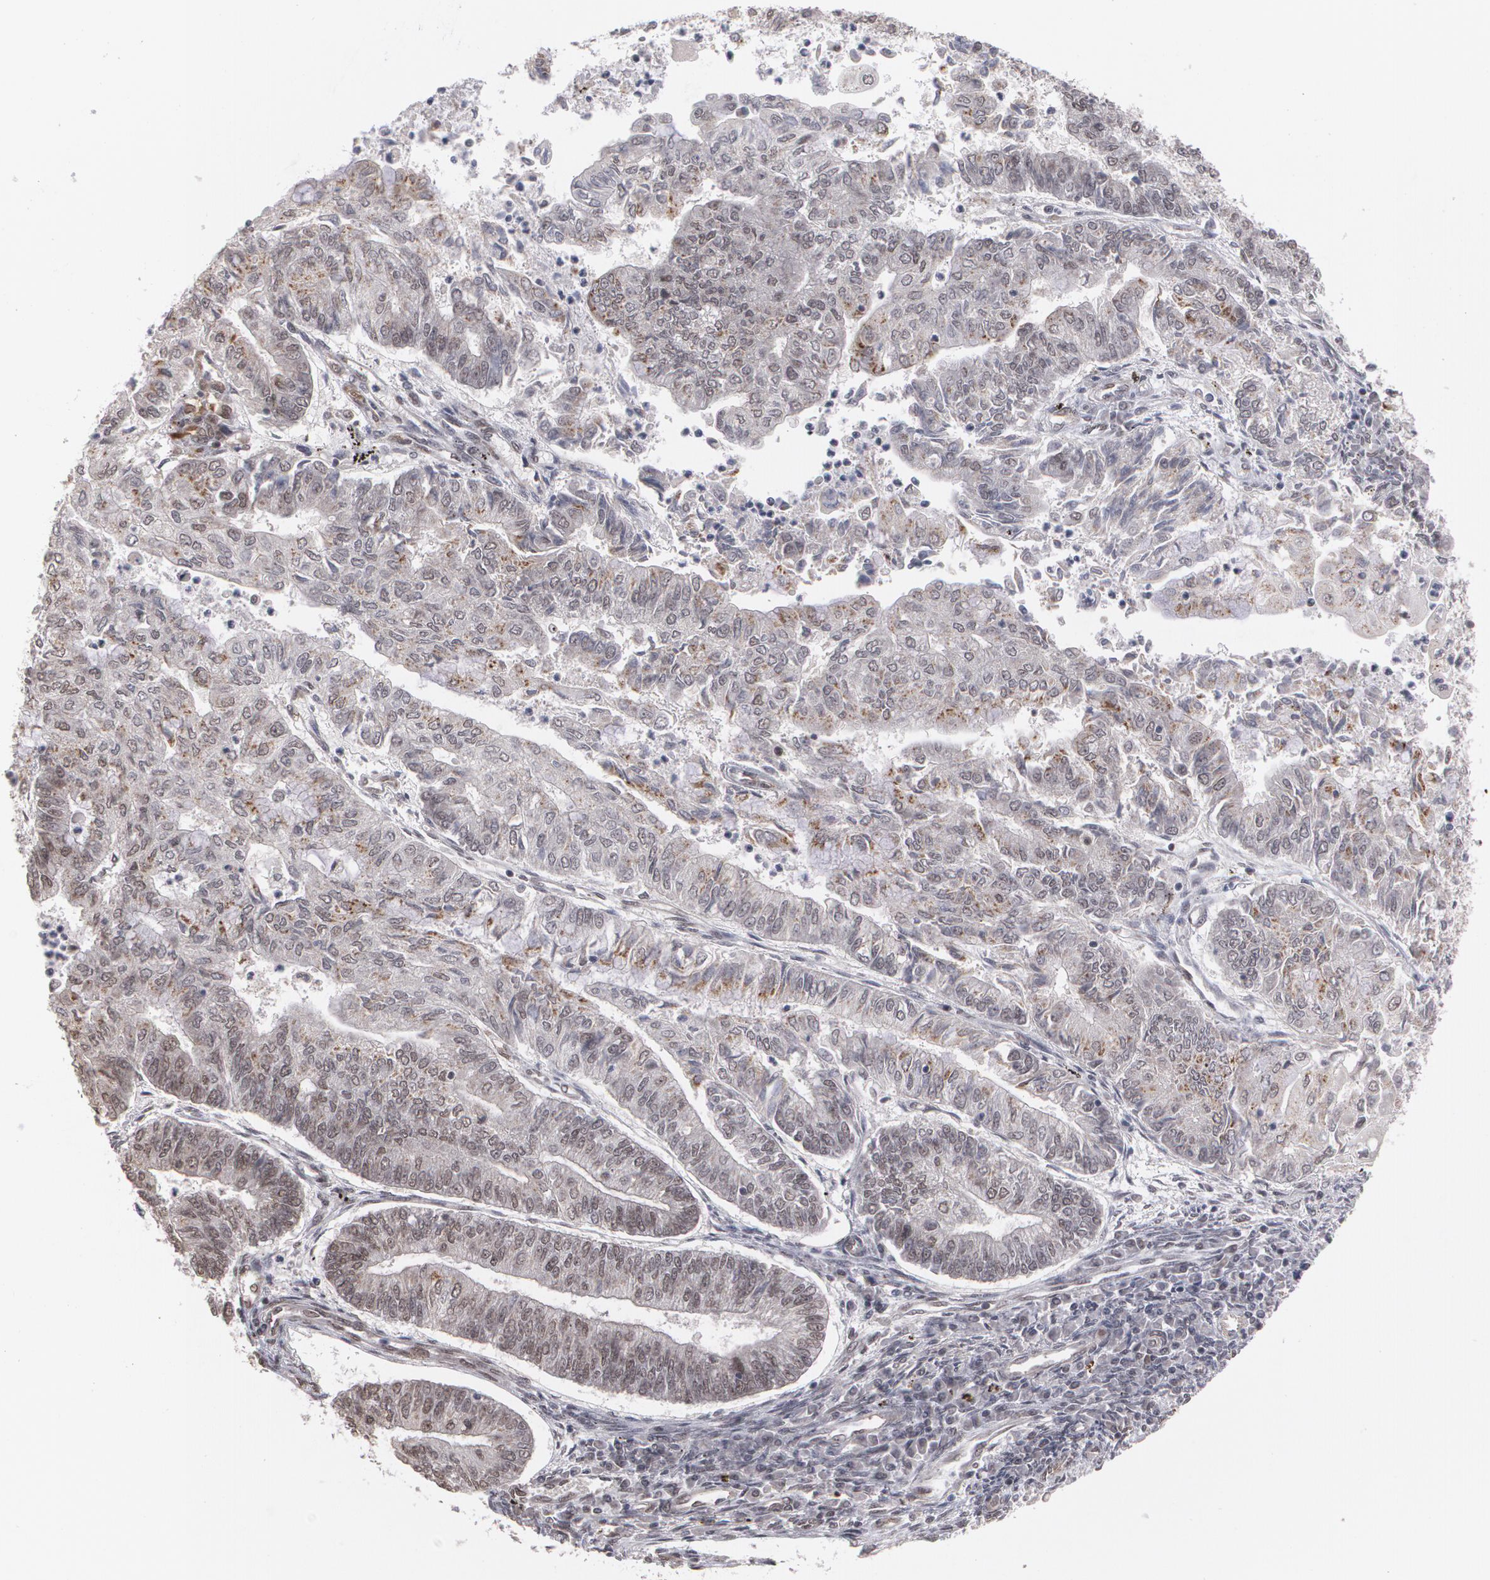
{"staining": {"intensity": "weak", "quantity": "25%-75%", "location": "cytoplasmic/membranous,nuclear"}, "tissue": "endometrial cancer", "cell_type": "Tumor cells", "image_type": "cancer", "snomed": [{"axis": "morphology", "description": "Adenocarcinoma, NOS"}, {"axis": "topography", "description": "Endometrium"}], "caption": "Immunohistochemistry (IHC) image of human adenocarcinoma (endometrial) stained for a protein (brown), which demonstrates low levels of weak cytoplasmic/membranous and nuclear expression in about 25%-75% of tumor cells.", "gene": "ZNF75A", "patient": {"sex": "female", "age": 59}}